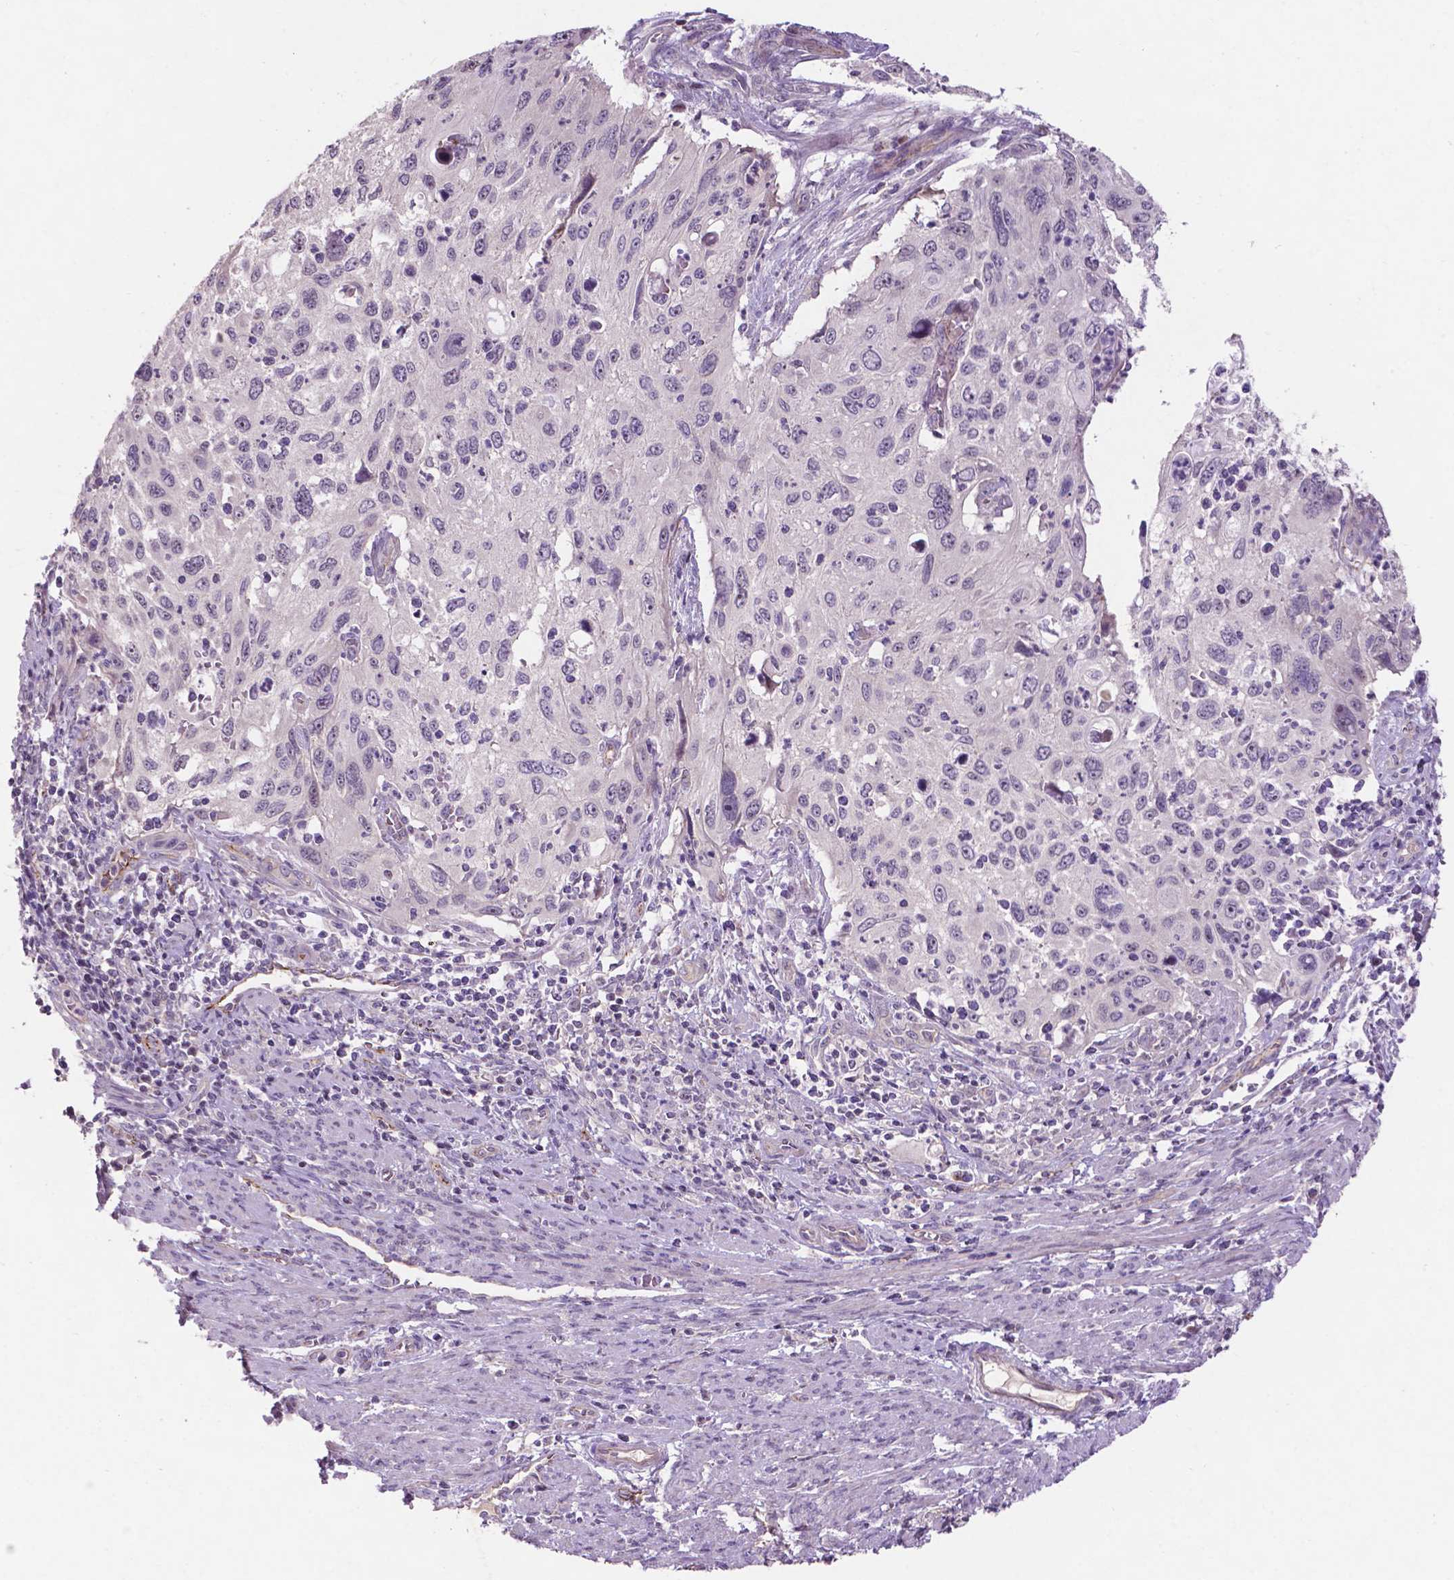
{"staining": {"intensity": "negative", "quantity": "none", "location": "none"}, "tissue": "cervical cancer", "cell_type": "Tumor cells", "image_type": "cancer", "snomed": [{"axis": "morphology", "description": "Squamous cell carcinoma, NOS"}, {"axis": "topography", "description": "Cervix"}], "caption": "Tumor cells show no significant expression in squamous cell carcinoma (cervical). (Stains: DAB (3,3'-diaminobenzidine) immunohistochemistry with hematoxylin counter stain, Microscopy: brightfield microscopy at high magnification).", "gene": "ARL5C", "patient": {"sex": "female", "age": 70}}